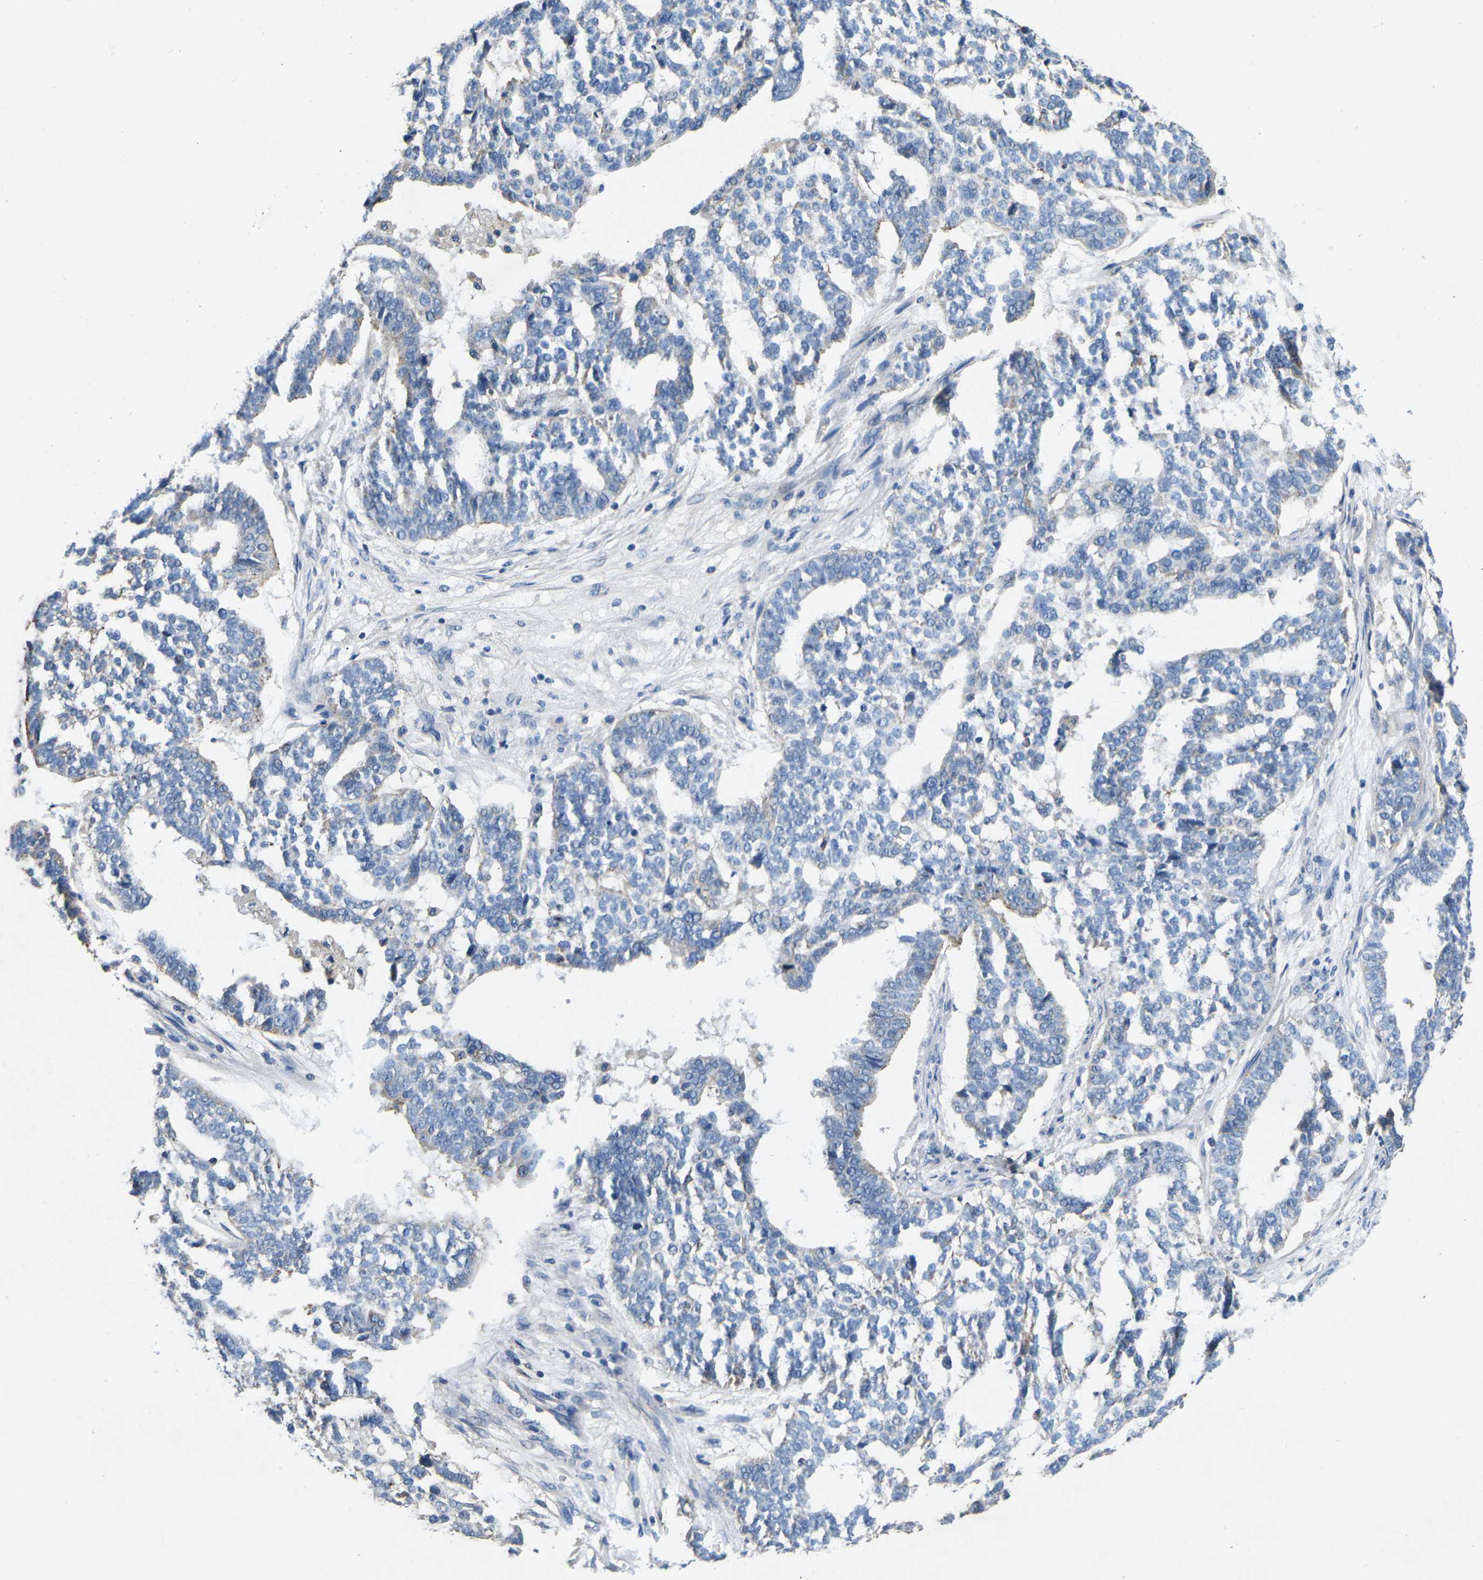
{"staining": {"intensity": "negative", "quantity": "none", "location": "none"}, "tissue": "ovarian cancer", "cell_type": "Tumor cells", "image_type": "cancer", "snomed": [{"axis": "morphology", "description": "Cystadenocarcinoma, serous, NOS"}, {"axis": "topography", "description": "Ovary"}], "caption": "Immunohistochemical staining of serous cystadenocarcinoma (ovarian) displays no significant positivity in tumor cells. (Brightfield microscopy of DAB immunohistochemistry (IHC) at high magnification).", "gene": "PDCD6IP", "patient": {"sex": "female", "age": 59}}